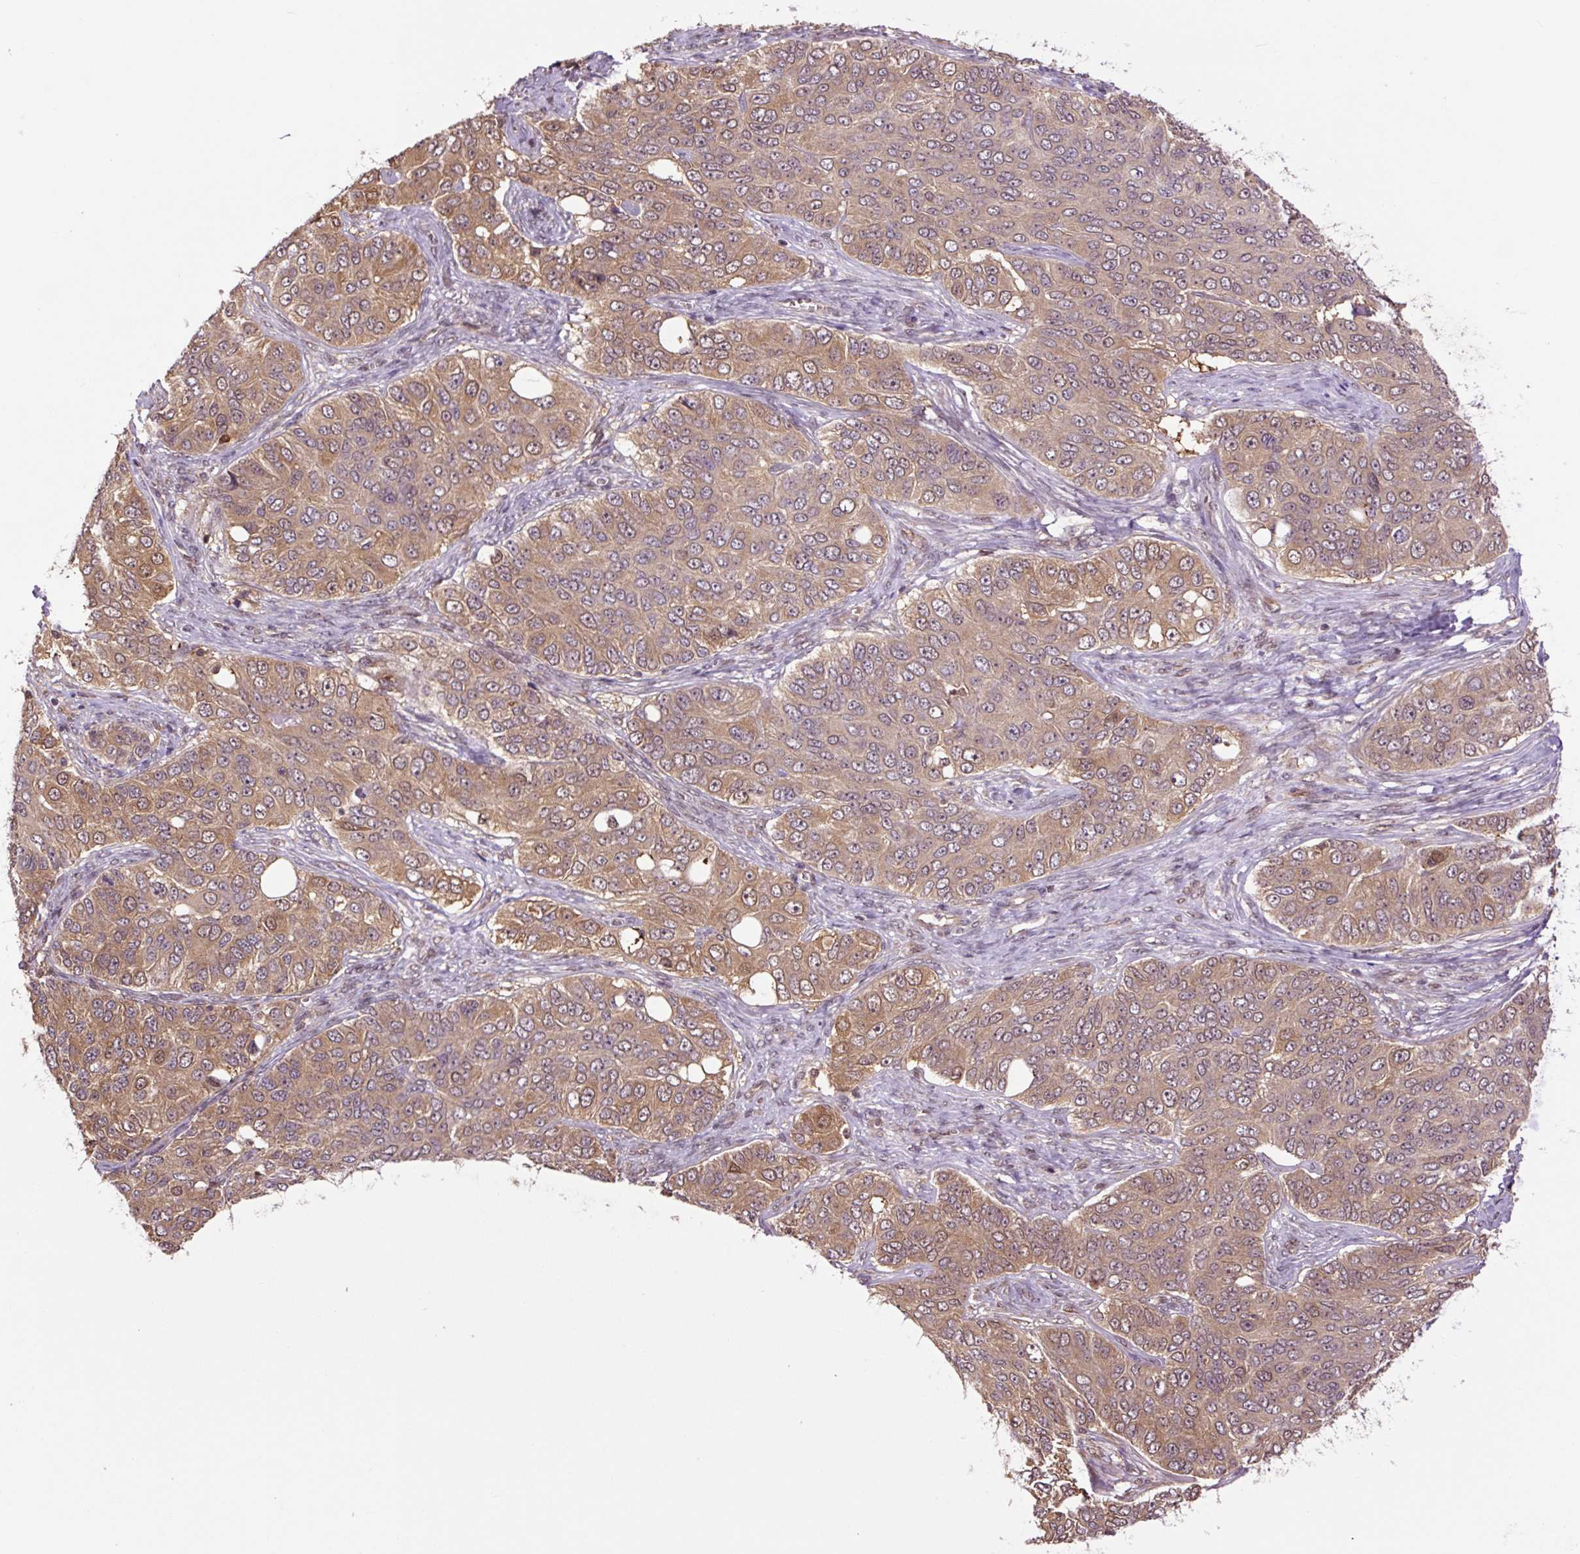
{"staining": {"intensity": "moderate", "quantity": ">75%", "location": "cytoplasmic/membranous"}, "tissue": "ovarian cancer", "cell_type": "Tumor cells", "image_type": "cancer", "snomed": [{"axis": "morphology", "description": "Carcinoma, endometroid"}, {"axis": "topography", "description": "Ovary"}], "caption": "Immunohistochemistry (IHC) photomicrograph of neoplastic tissue: ovarian cancer (endometroid carcinoma) stained using immunohistochemistry (IHC) demonstrates medium levels of moderate protein expression localized specifically in the cytoplasmic/membranous of tumor cells, appearing as a cytoplasmic/membranous brown color.", "gene": "TPT1", "patient": {"sex": "female", "age": 51}}